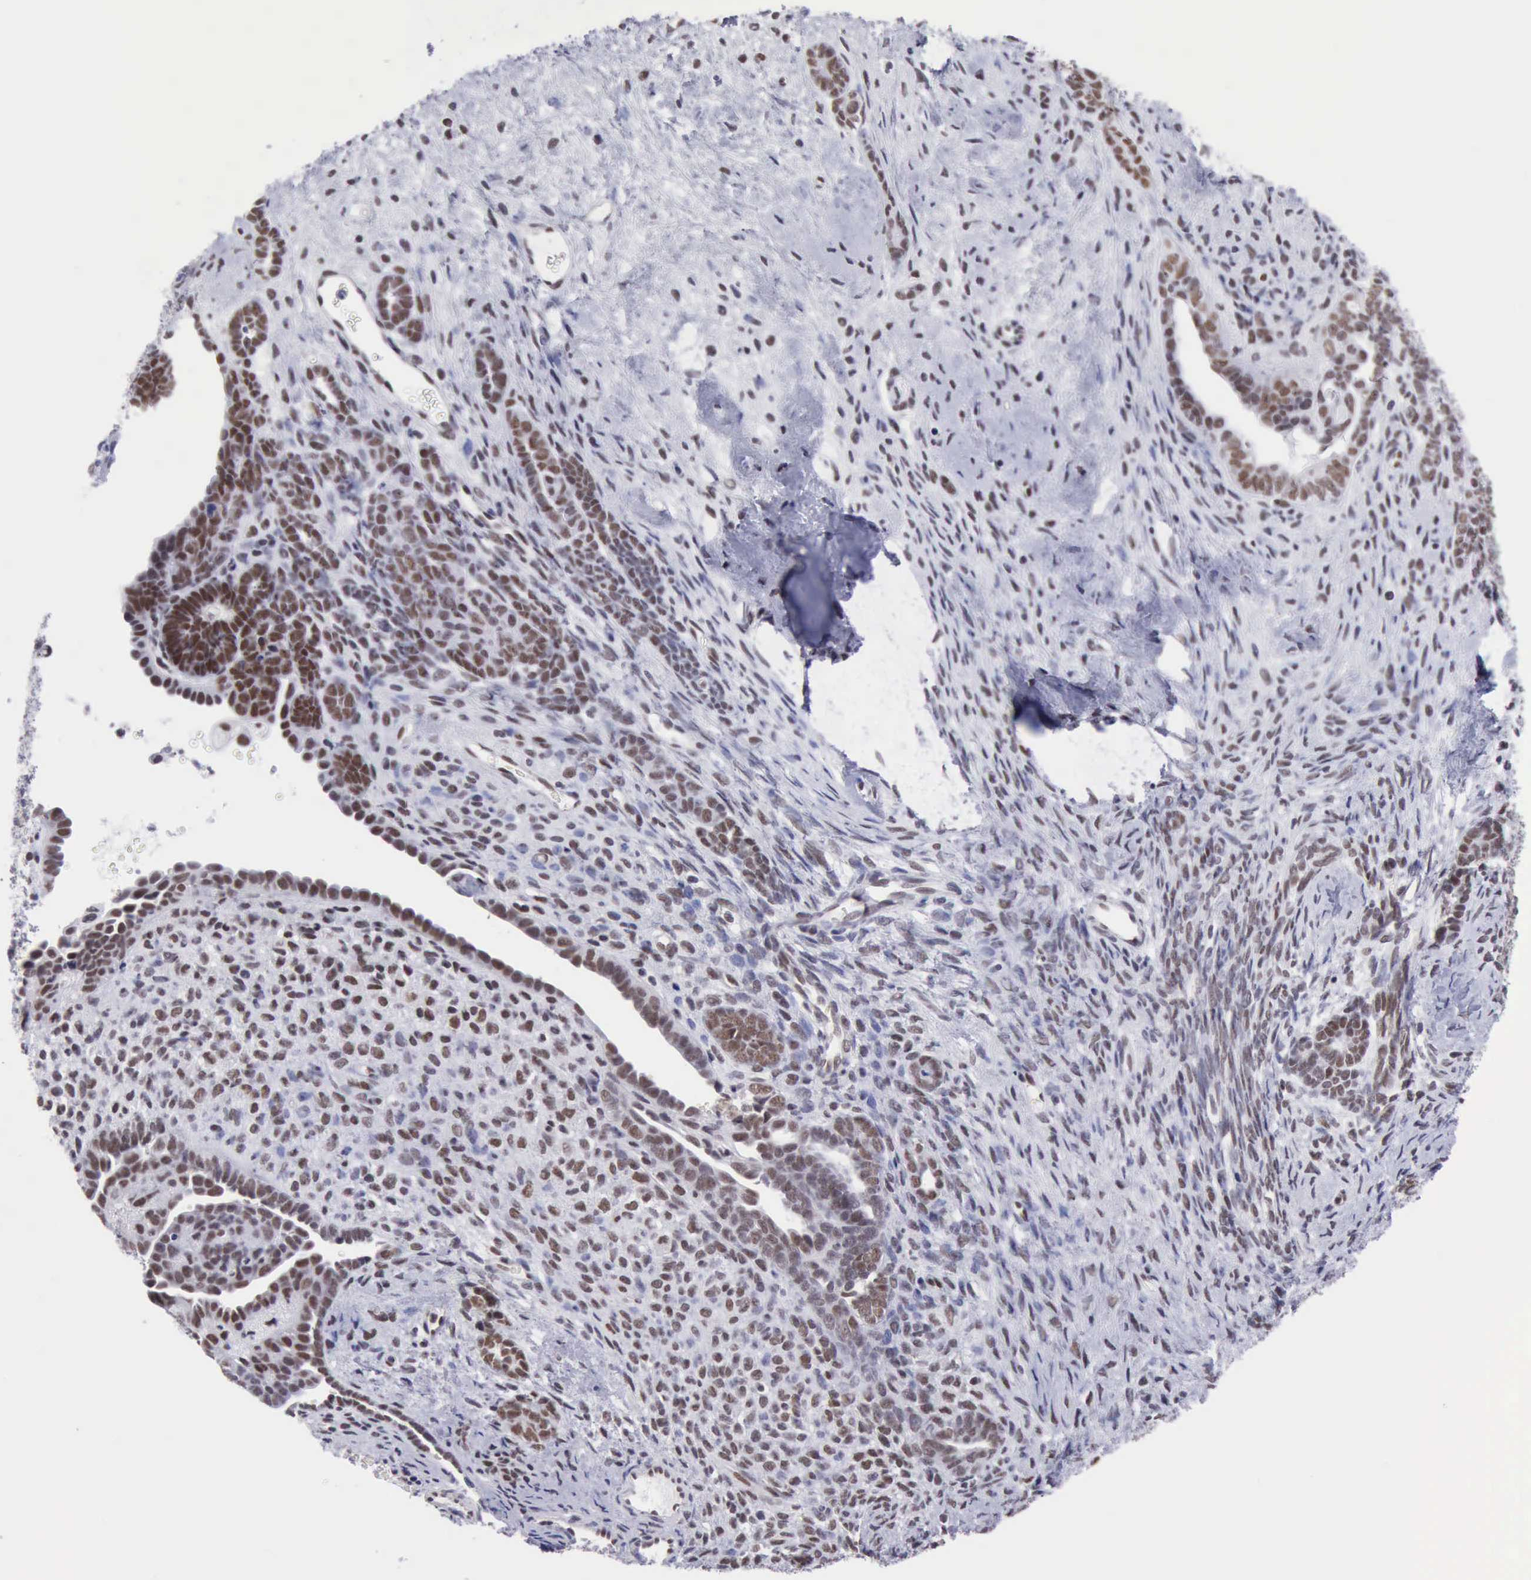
{"staining": {"intensity": "weak", "quantity": "<25%", "location": "nuclear"}, "tissue": "endometrial cancer", "cell_type": "Tumor cells", "image_type": "cancer", "snomed": [{"axis": "morphology", "description": "Neoplasm, malignant, NOS"}, {"axis": "topography", "description": "Endometrium"}], "caption": "High magnification brightfield microscopy of endometrial malignant neoplasm stained with DAB (3,3'-diaminobenzidine) (brown) and counterstained with hematoxylin (blue): tumor cells show no significant positivity.", "gene": "ERCC4", "patient": {"sex": "female", "age": 74}}